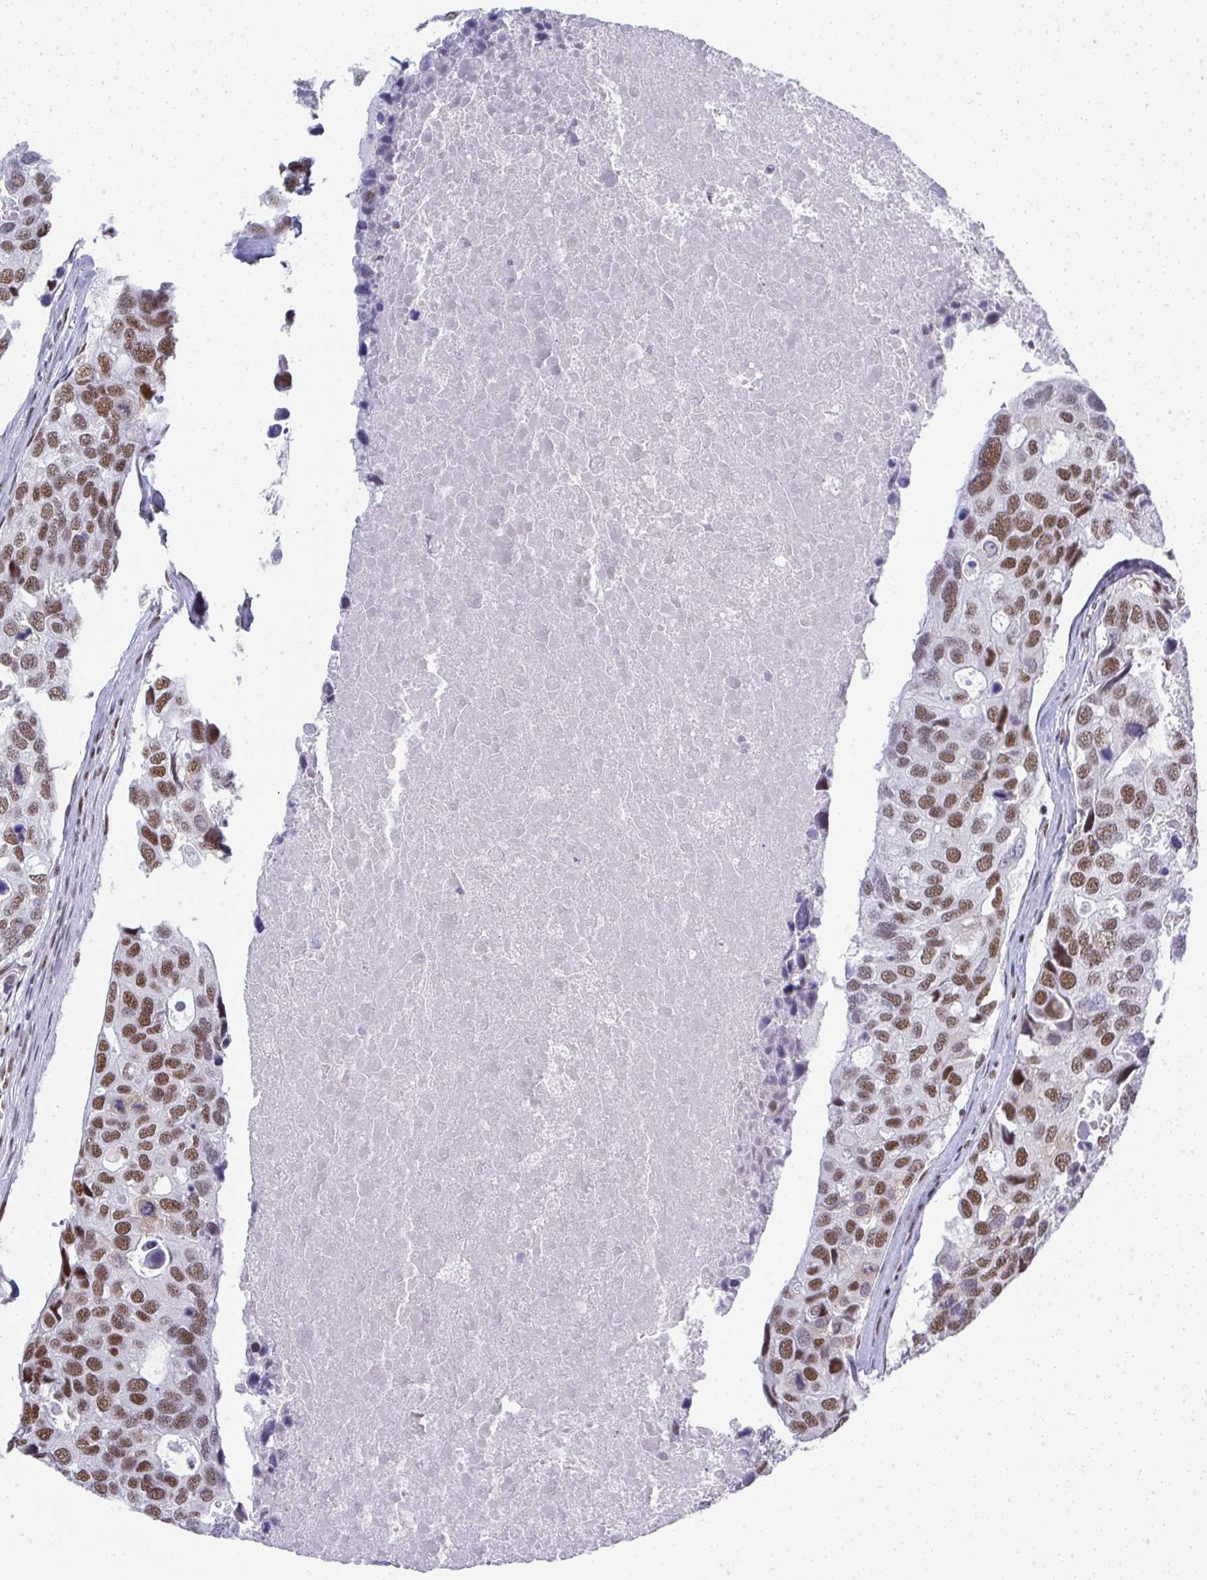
{"staining": {"intensity": "moderate", "quantity": ">75%", "location": "nuclear"}, "tissue": "breast cancer", "cell_type": "Tumor cells", "image_type": "cancer", "snomed": [{"axis": "morphology", "description": "Duct carcinoma"}, {"axis": "topography", "description": "Breast"}], "caption": "Breast cancer stained for a protein demonstrates moderate nuclear positivity in tumor cells.", "gene": "CREBBP", "patient": {"sex": "female", "age": 83}}